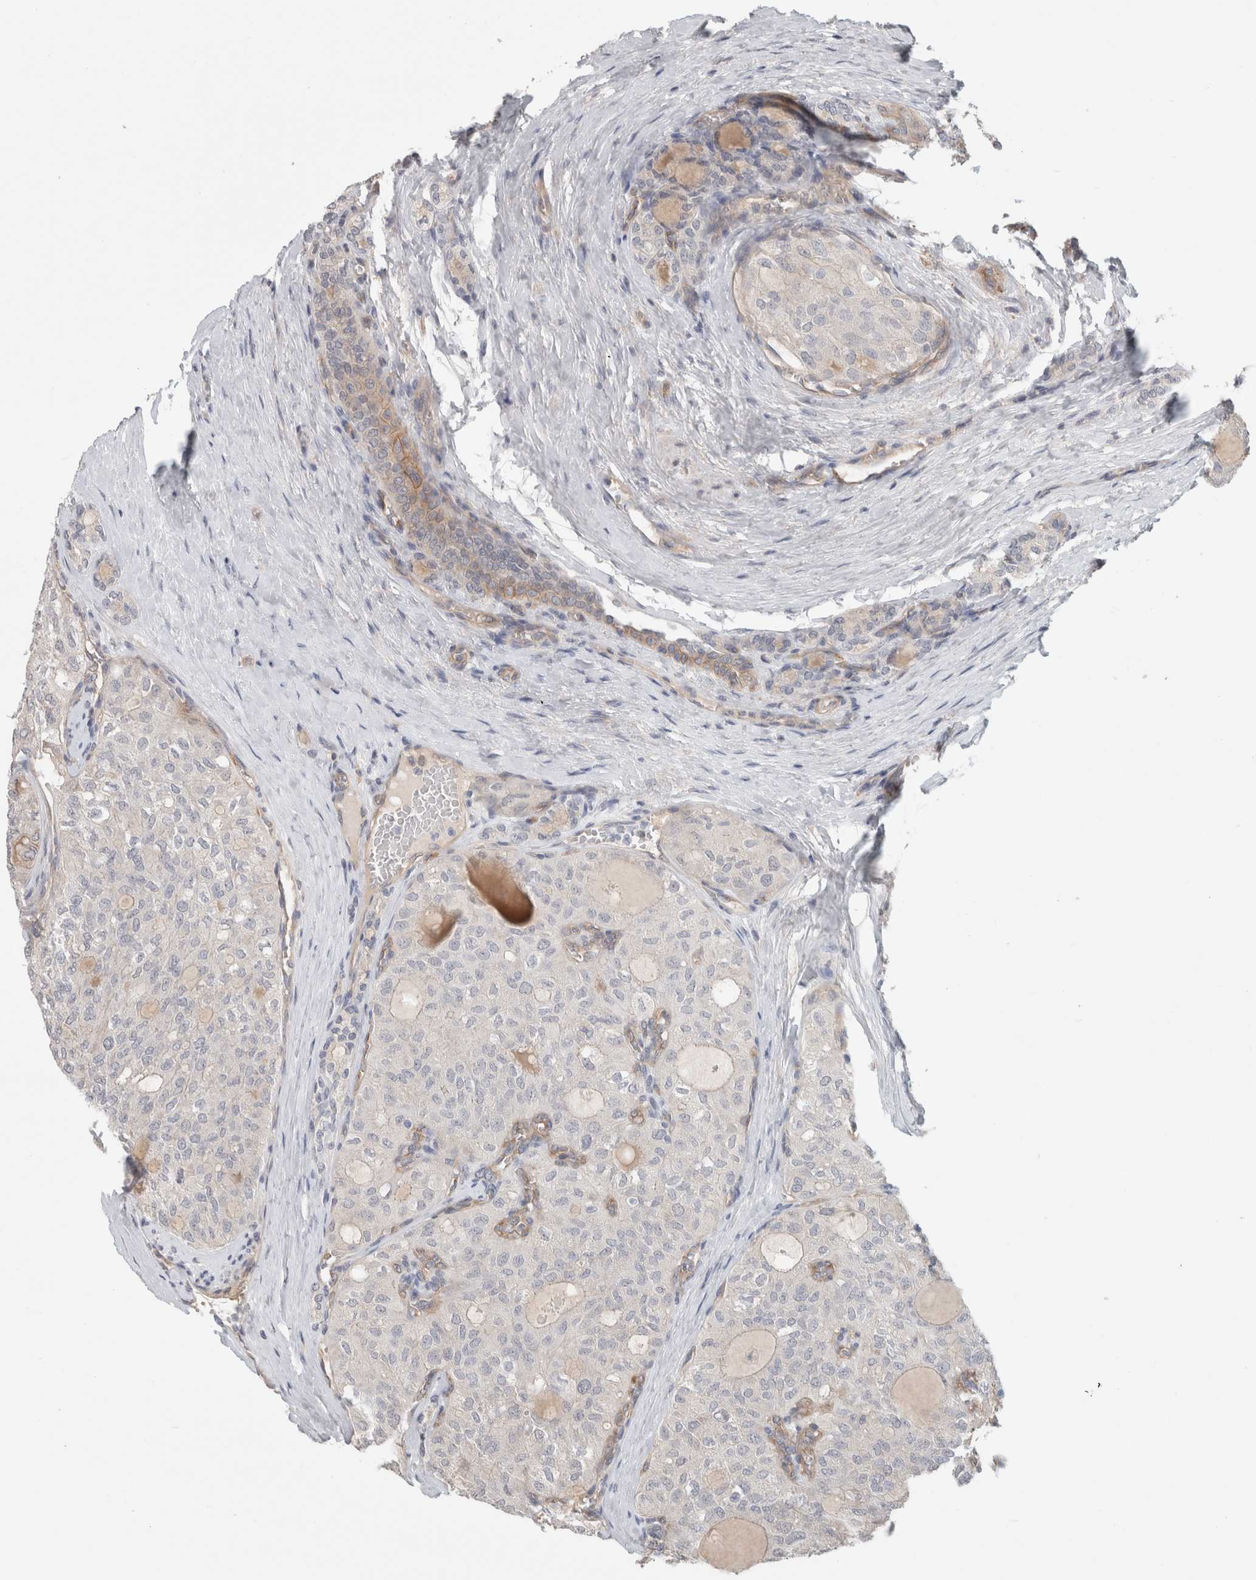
{"staining": {"intensity": "negative", "quantity": "none", "location": "none"}, "tissue": "thyroid cancer", "cell_type": "Tumor cells", "image_type": "cancer", "snomed": [{"axis": "morphology", "description": "Follicular adenoma carcinoma, NOS"}, {"axis": "topography", "description": "Thyroid gland"}], "caption": "This photomicrograph is of thyroid follicular adenoma carcinoma stained with immunohistochemistry (IHC) to label a protein in brown with the nuclei are counter-stained blue. There is no expression in tumor cells.", "gene": "RASAL2", "patient": {"sex": "male", "age": 75}}